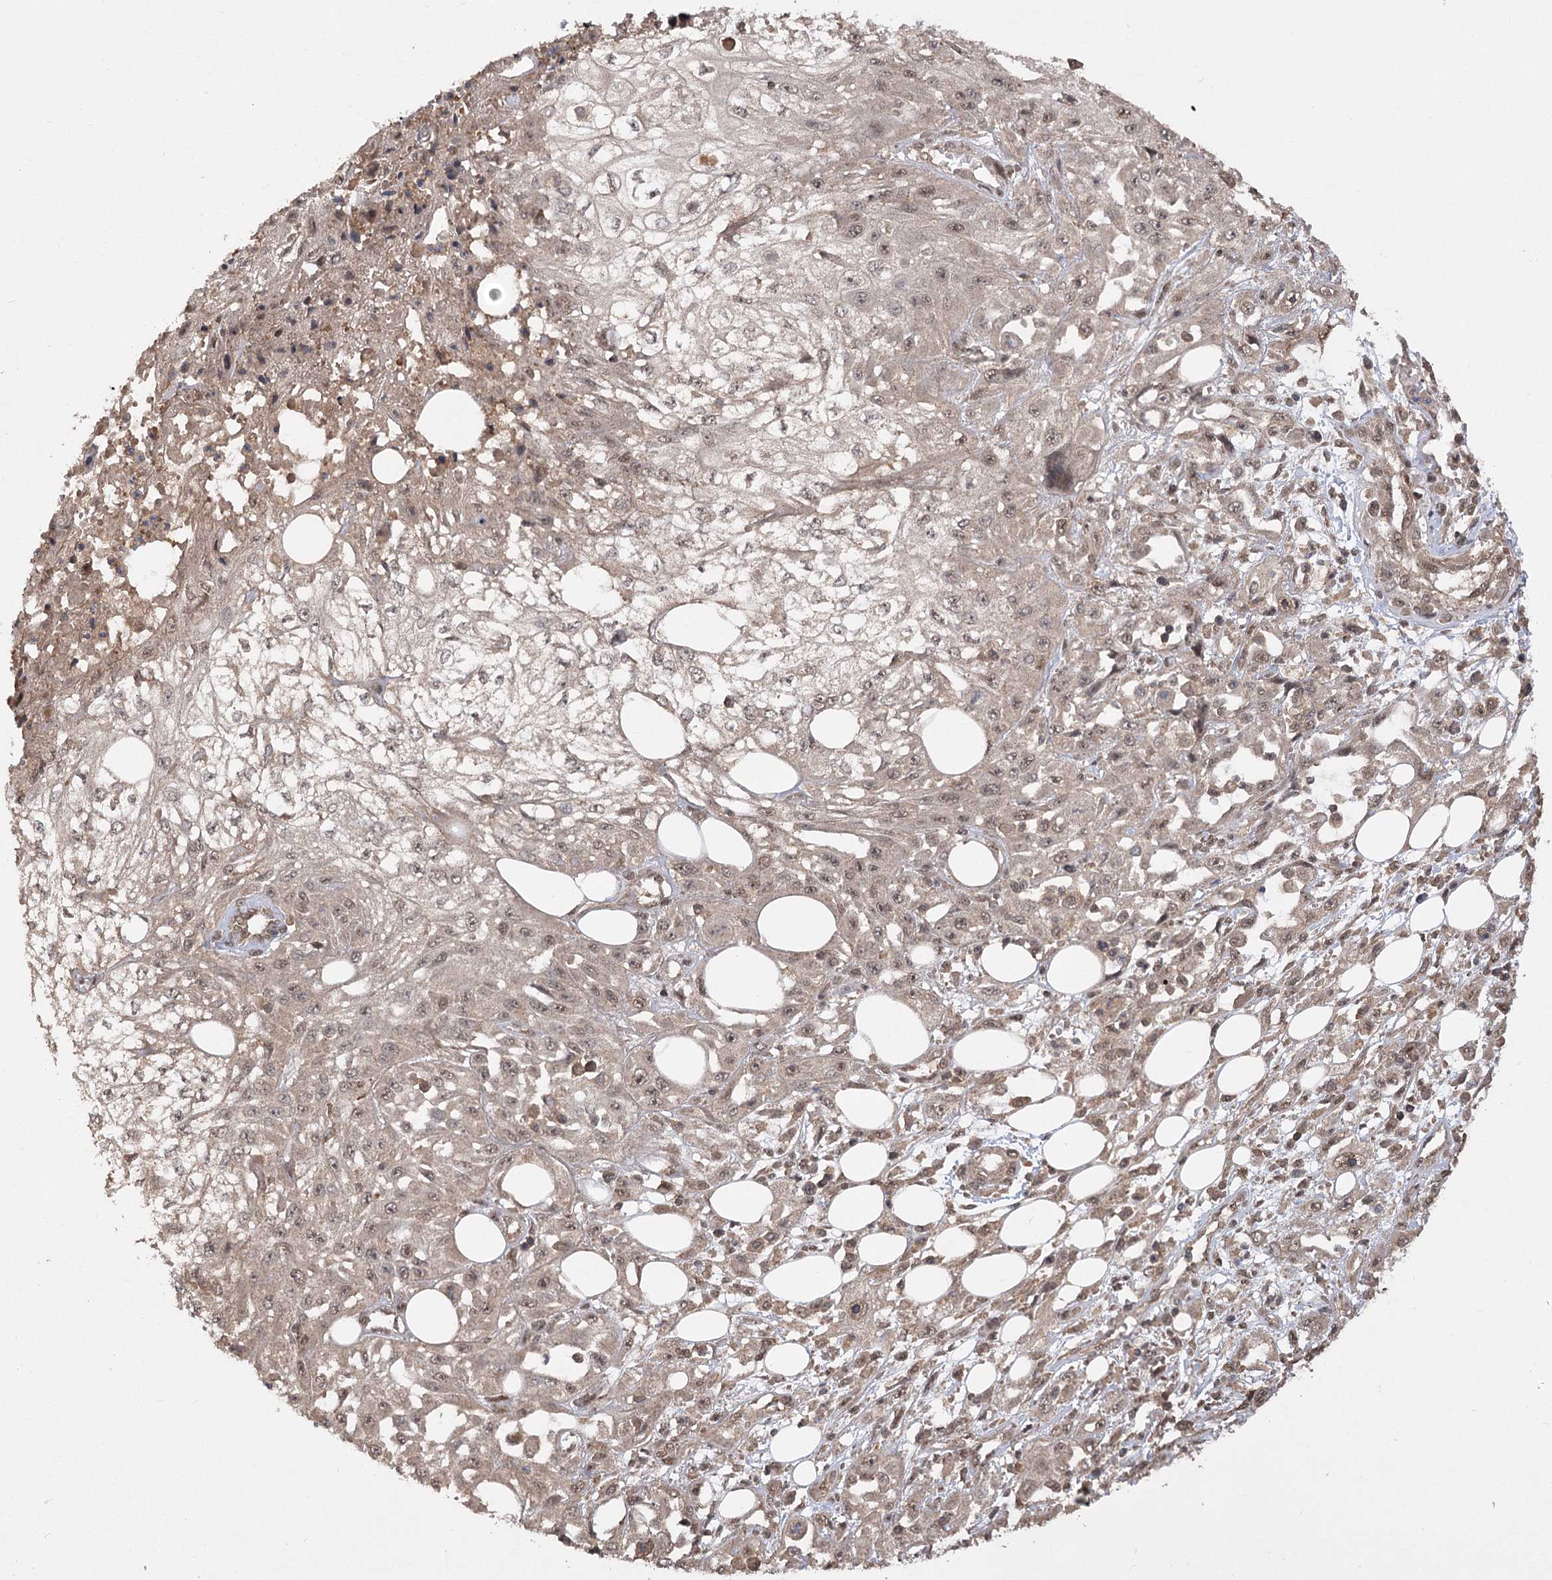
{"staining": {"intensity": "weak", "quantity": ">75%", "location": "cytoplasmic/membranous,nuclear"}, "tissue": "skin cancer", "cell_type": "Tumor cells", "image_type": "cancer", "snomed": [{"axis": "morphology", "description": "Squamous cell carcinoma, NOS"}, {"axis": "morphology", "description": "Squamous cell carcinoma, metastatic, NOS"}, {"axis": "topography", "description": "Skin"}, {"axis": "topography", "description": "Lymph node"}], "caption": "A low amount of weak cytoplasmic/membranous and nuclear expression is present in approximately >75% of tumor cells in skin squamous cell carcinoma tissue. The protein of interest is stained brown, and the nuclei are stained in blue (DAB IHC with brightfield microscopy, high magnification).", "gene": "TENM2", "patient": {"sex": "male", "age": 75}}